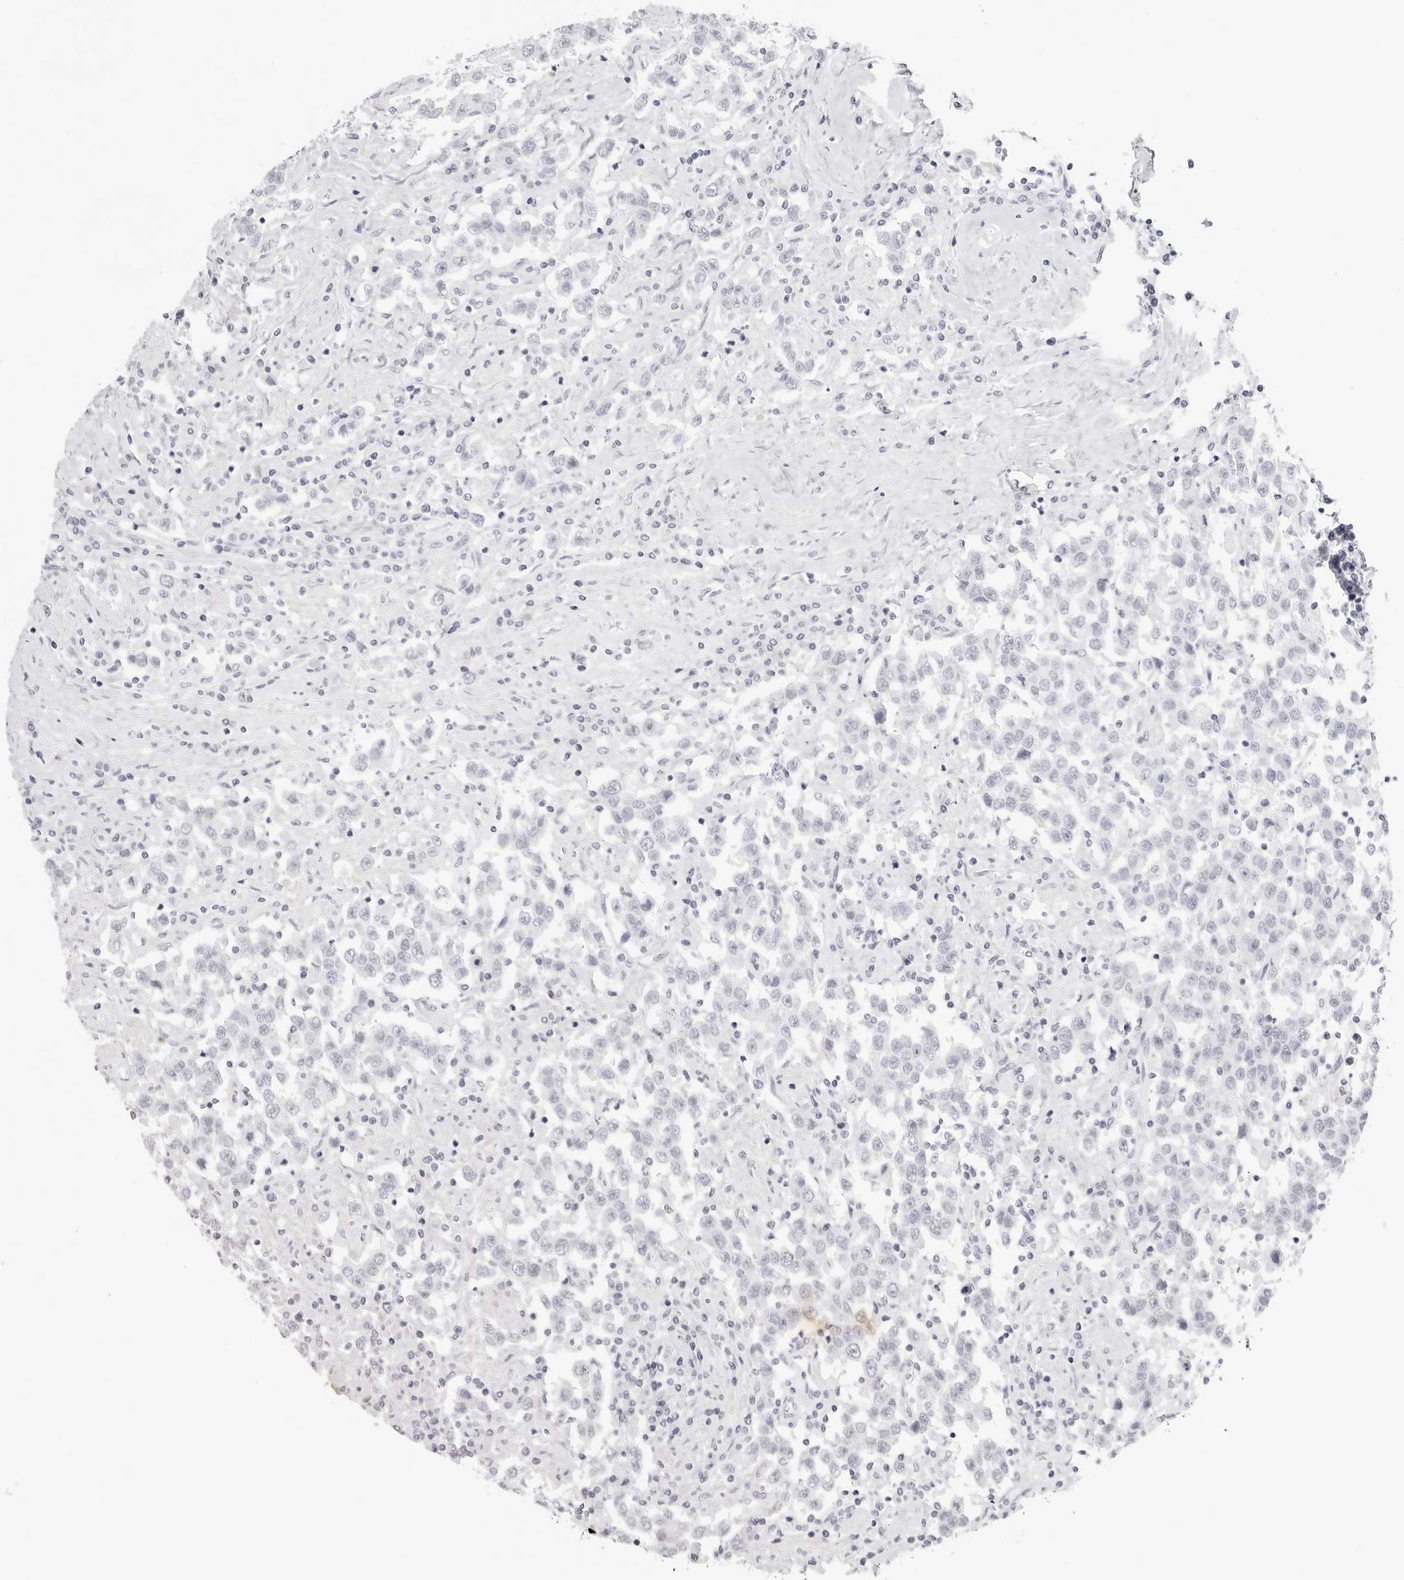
{"staining": {"intensity": "negative", "quantity": "none", "location": "none"}, "tissue": "testis cancer", "cell_type": "Tumor cells", "image_type": "cancer", "snomed": [{"axis": "morphology", "description": "Seminoma, NOS"}, {"axis": "topography", "description": "Testis"}], "caption": "There is no significant expression in tumor cells of testis seminoma.", "gene": "CST5", "patient": {"sex": "male", "age": 41}}